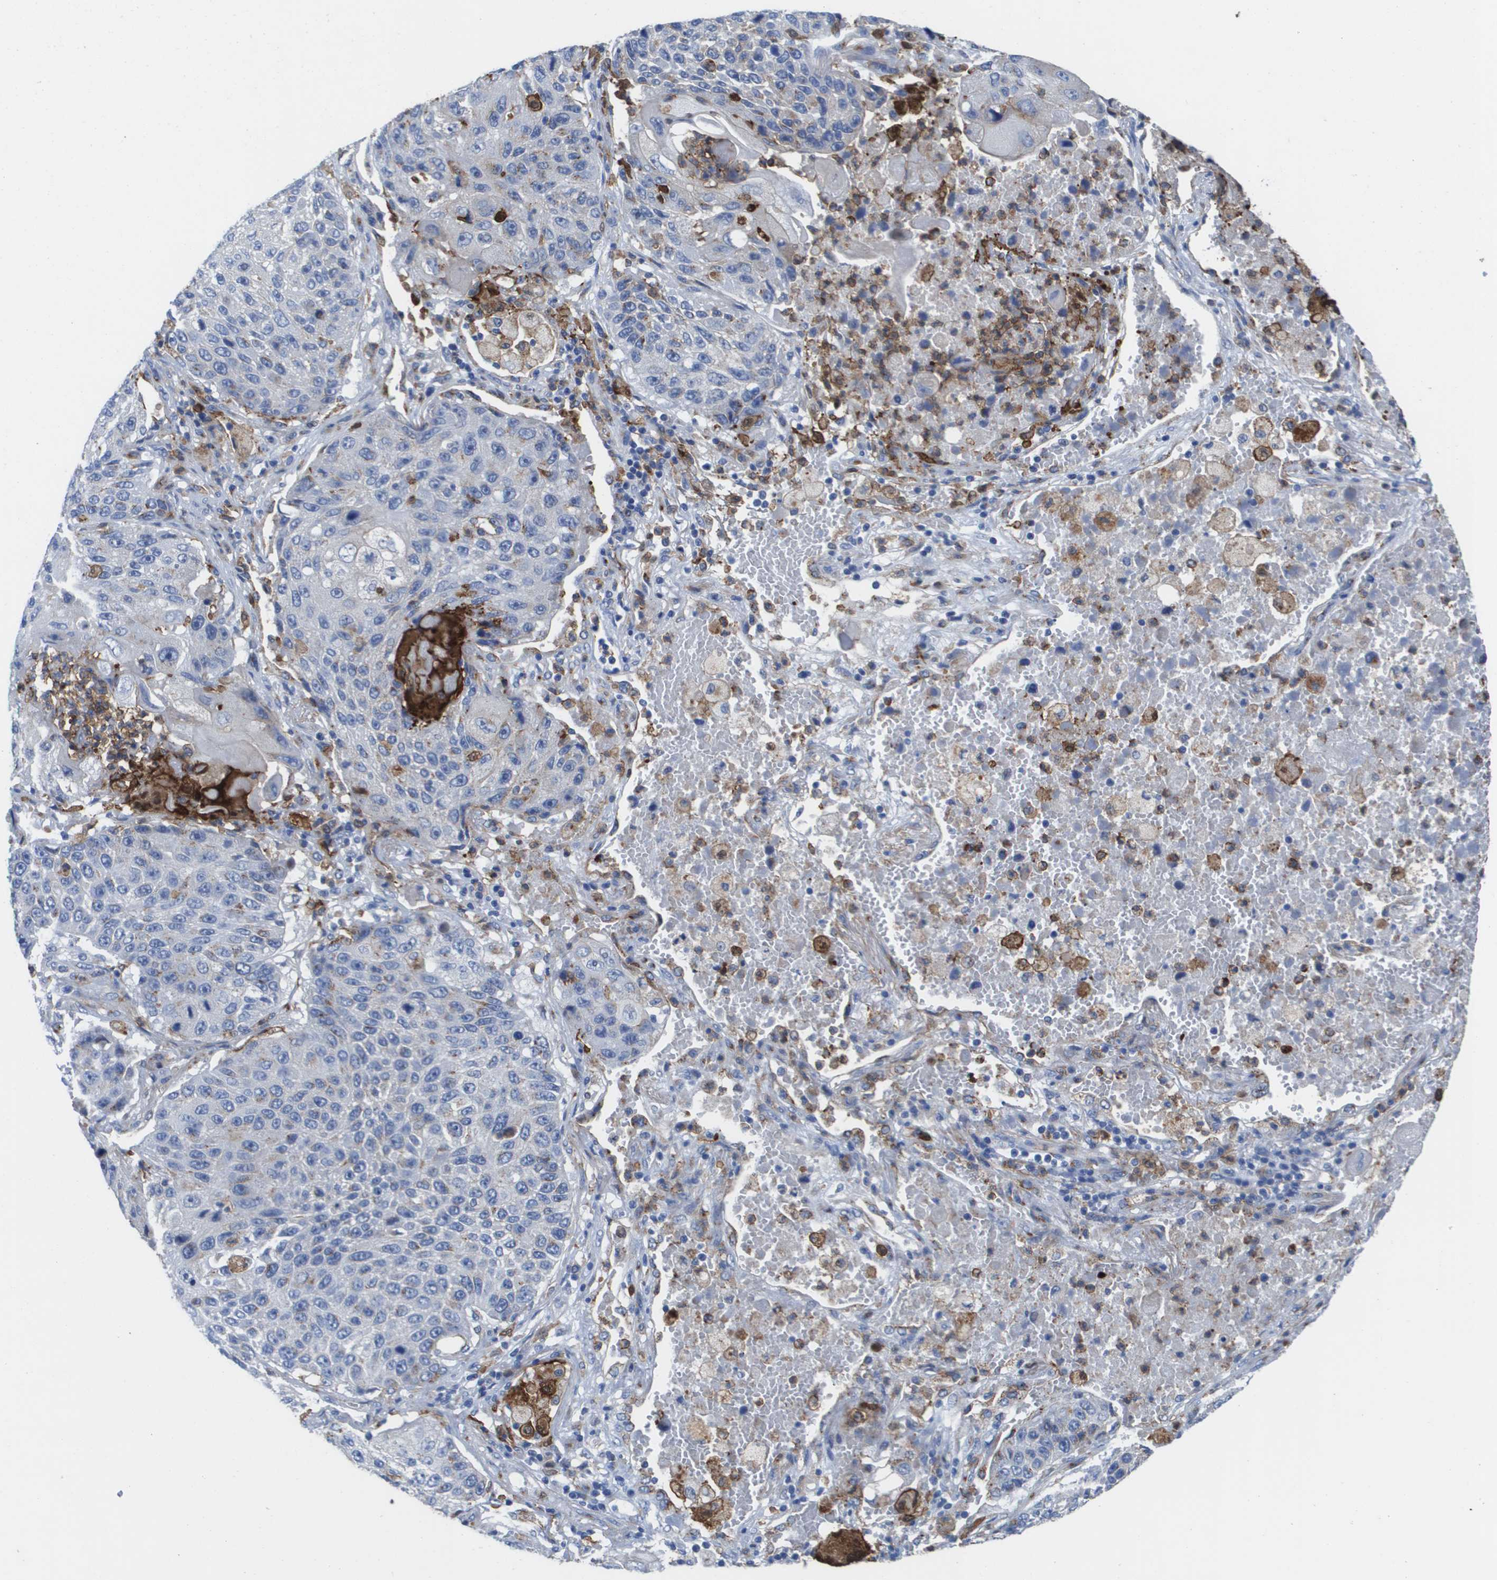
{"staining": {"intensity": "negative", "quantity": "none", "location": "none"}, "tissue": "lung cancer", "cell_type": "Tumor cells", "image_type": "cancer", "snomed": [{"axis": "morphology", "description": "Squamous cell carcinoma, NOS"}, {"axis": "topography", "description": "Lung"}], "caption": "This is a image of immunohistochemistry (IHC) staining of lung squamous cell carcinoma, which shows no staining in tumor cells.", "gene": "SLC37A2", "patient": {"sex": "male", "age": 61}}